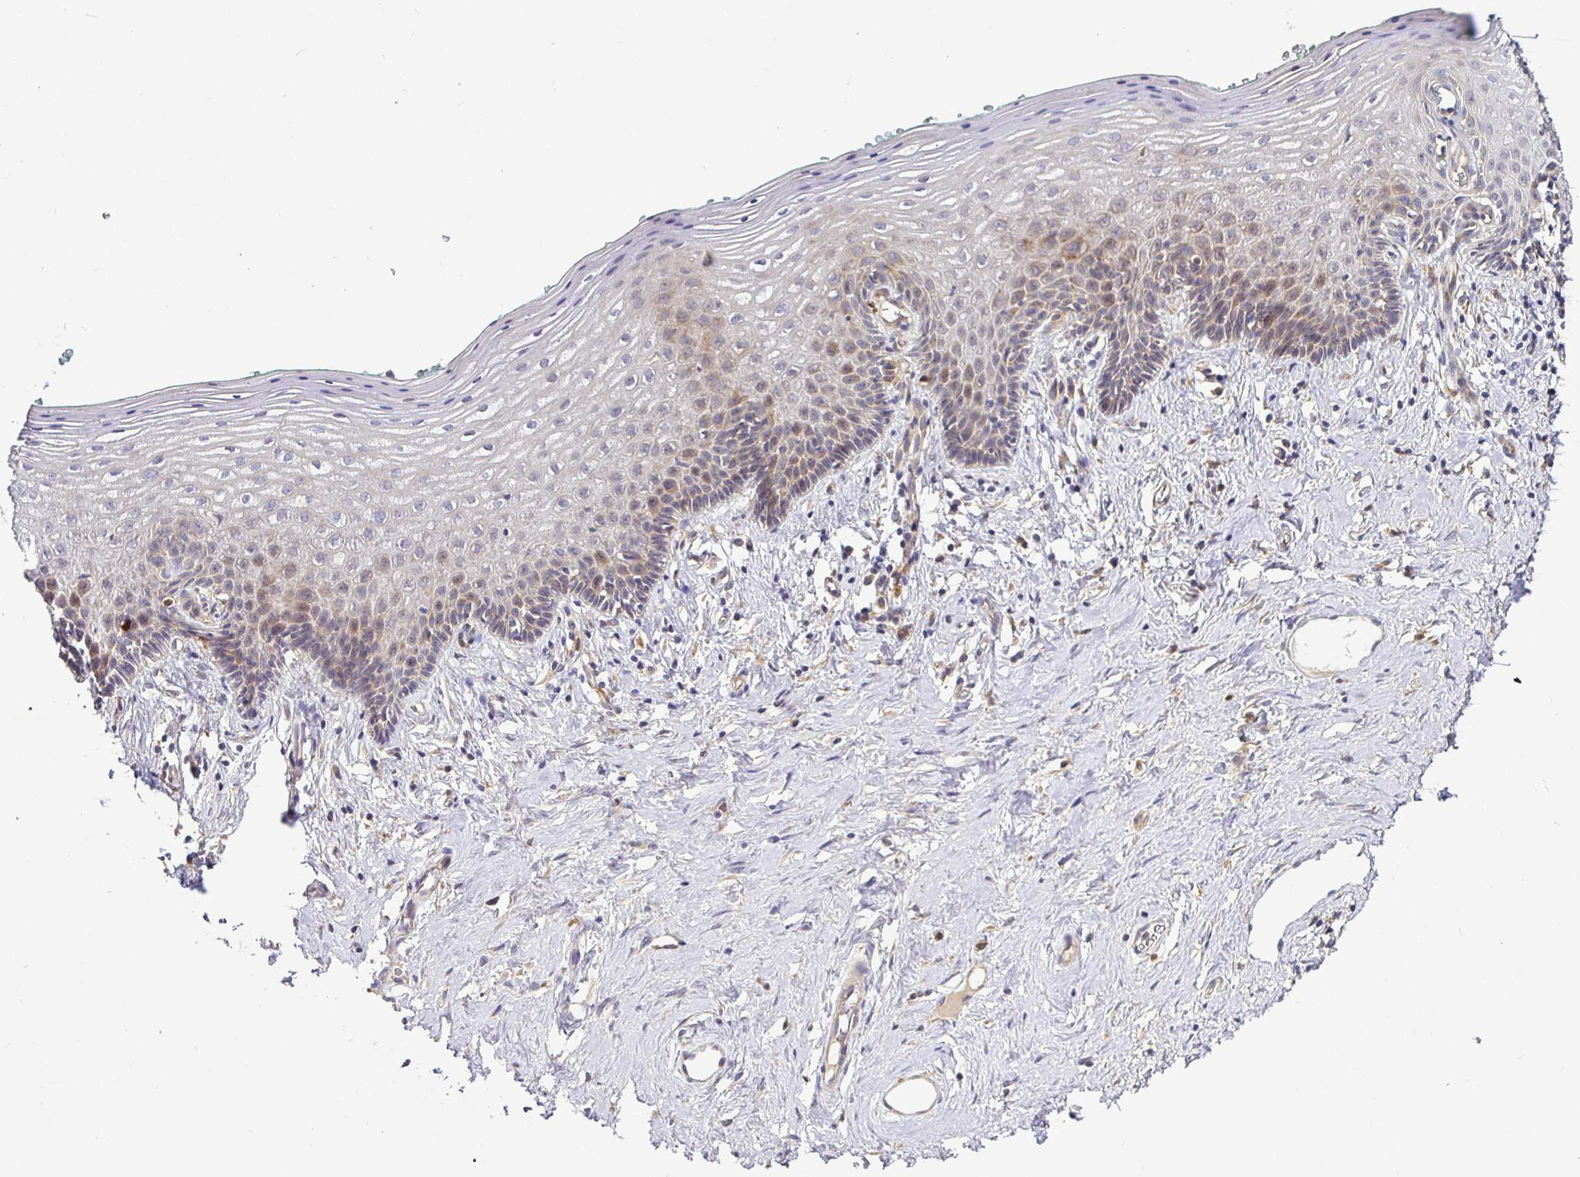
{"staining": {"intensity": "weak", "quantity": "25%-75%", "location": "cytoplasmic/membranous"}, "tissue": "vagina", "cell_type": "Squamous epithelial cells", "image_type": "normal", "snomed": [{"axis": "morphology", "description": "Normal tissue, NOS"}, {"axis": "topography", "description": "Vagina"}], "caption": "About 25%-75% of squamous epithelial cells in unremarkable vagina display weak cytoplasmic/membranous protein expression as visualized by brown immunohistochemical staining.", "gene": "SNX8", "patient": {"sex": "female", "age": 42}}